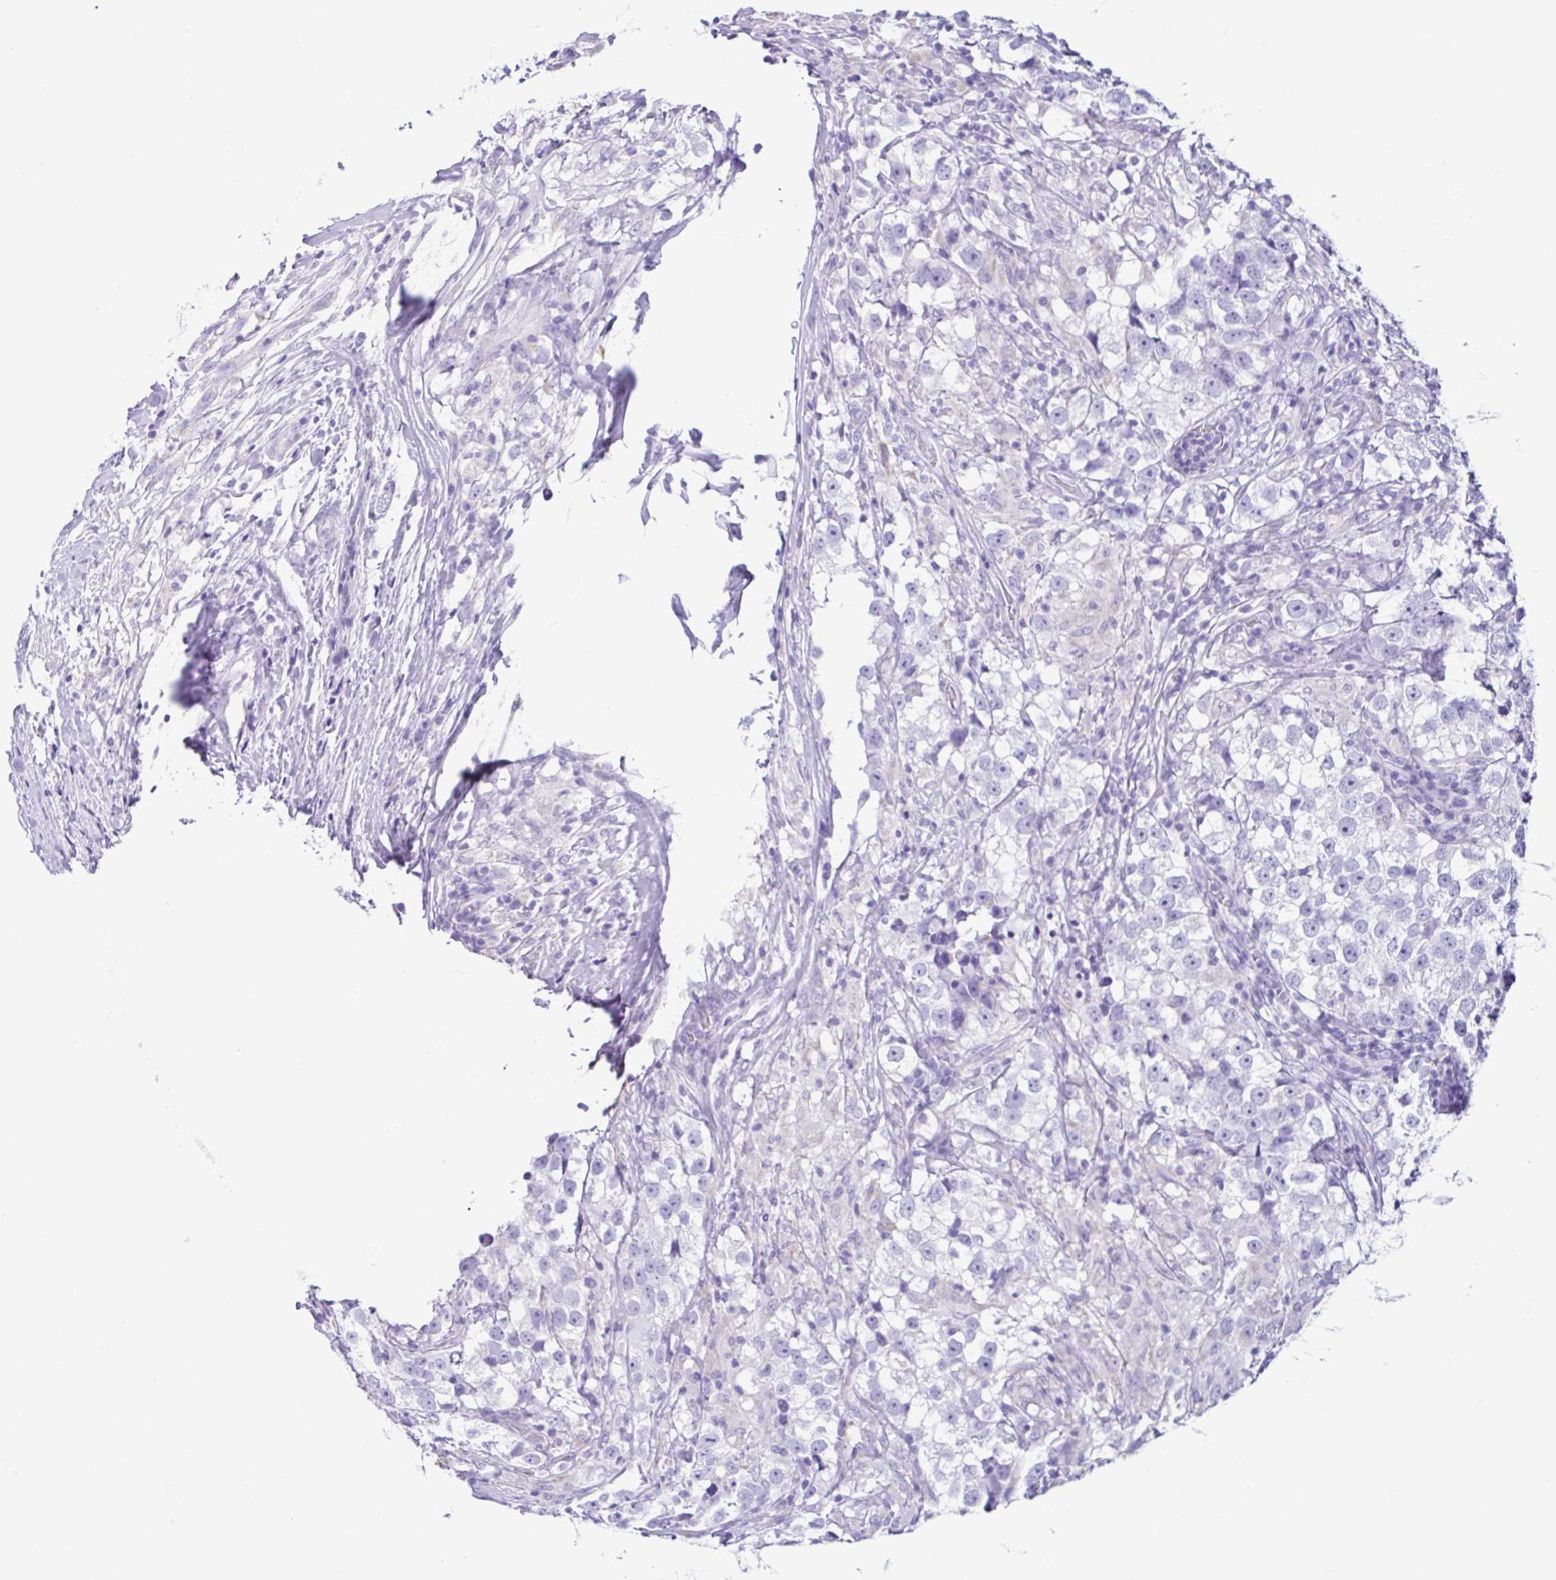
{"staining": {"intensity": "negative", "quantity": "none", "location": "none"}, "tissue": "testis cancer", "cell_type": "Tumor cells", "image_type": "cancer", "snomed": [{"axis": "morphology", "description": "Seminoma, NOS"}, {"axis": "topography", "description": "Testis"}], "caption": "Tumor cells show no significant staining in testis cancer (seminoma).", "gene": "ACTRT3", "patient": {"sex": "male", "age": 46}}